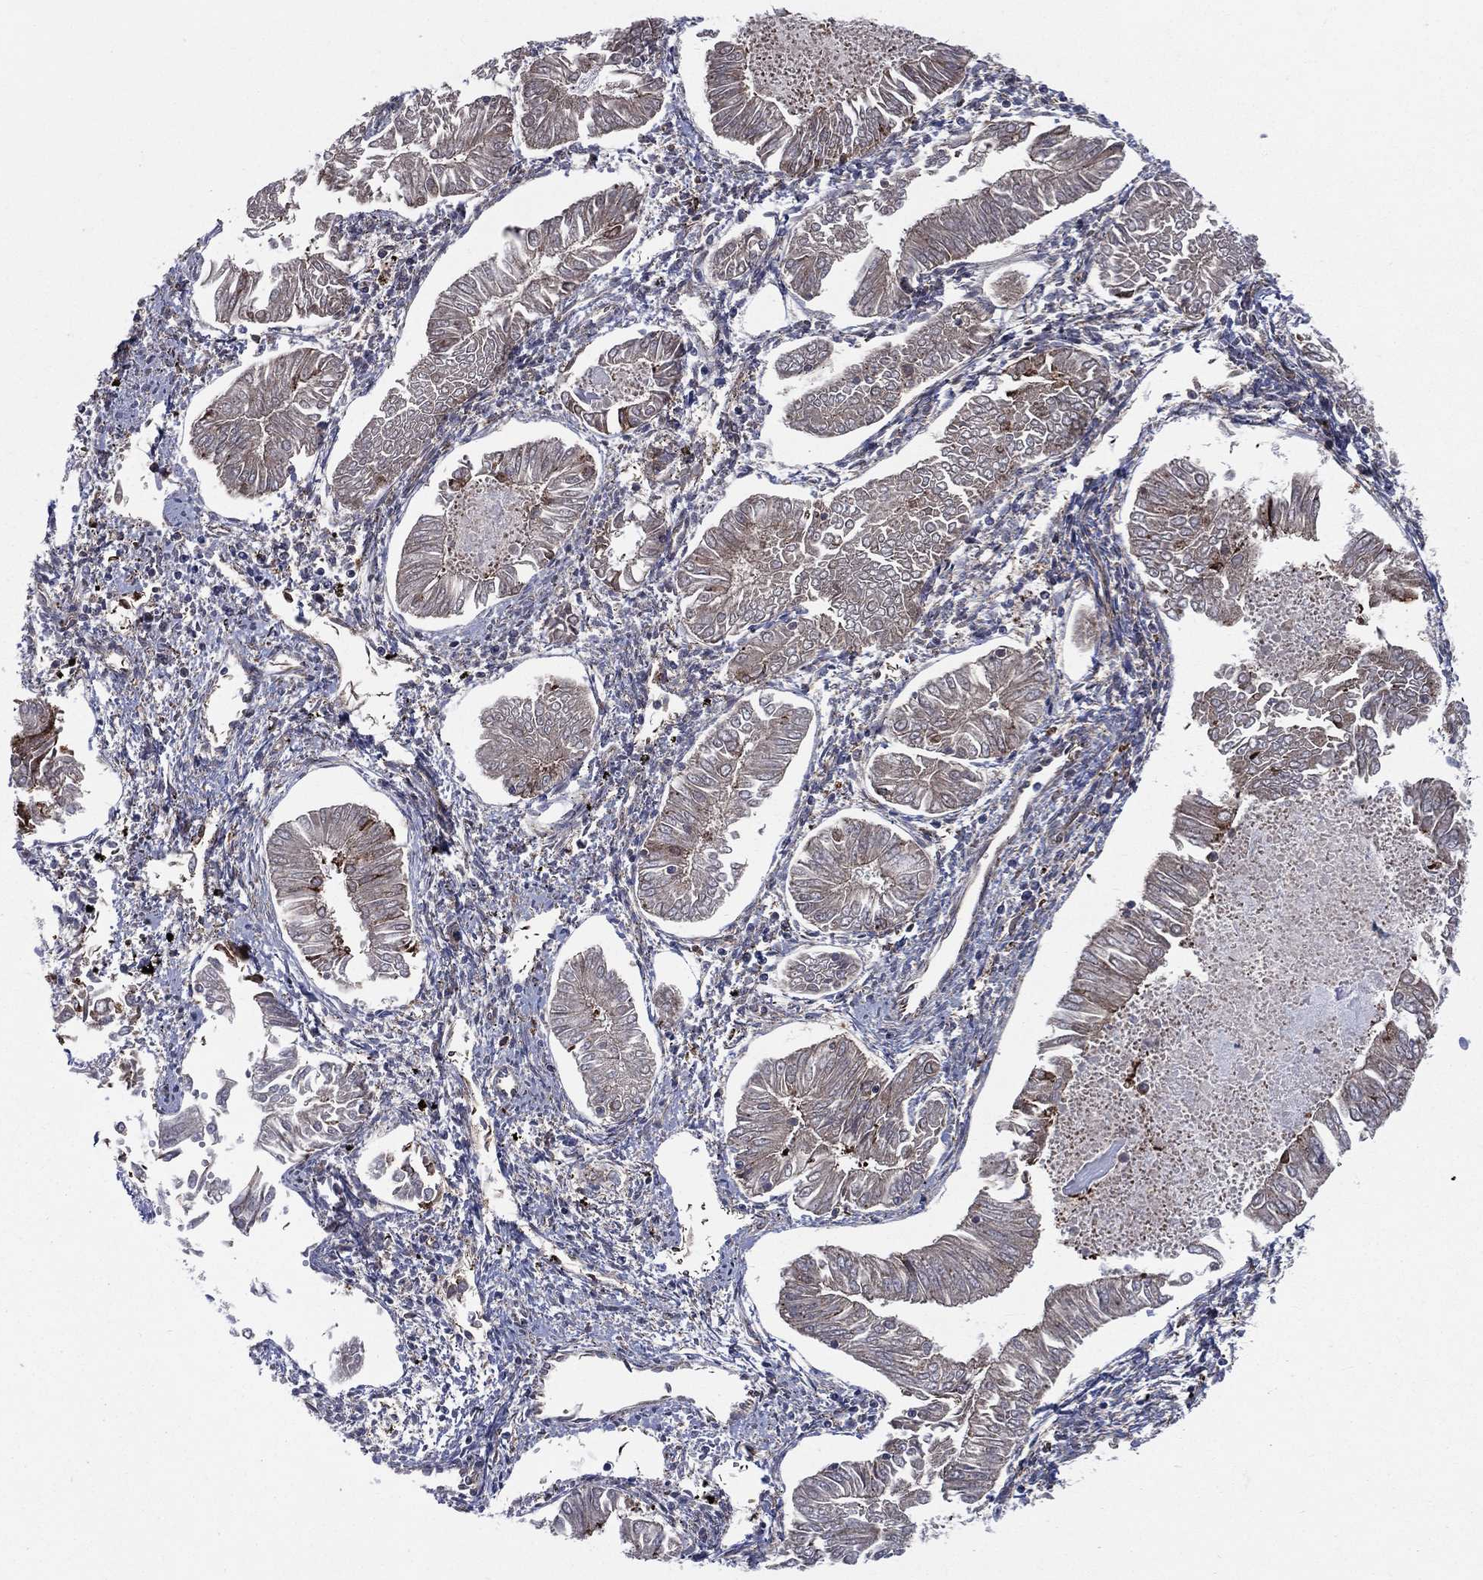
{"staining": {"intensity": "weak", "quantity": ">75%", "location": "cytoplasmic/membranous"}, "tissue": "endometrial cancer", "cell_type": "Tumor cells", "image_type": "cancer", "snomed": [{"axis": "morphology", "description": "Adenocarcinoma, NOS"}, {"axis": "topography", "description": "Endometrium"}], "caption": "Human adenocarcinoma (endometrial) stained for a protein (brown) demonstrates weak cytoplasmic/membranous positive staining in about >75% of tumor cells.", "gene": "CCDC159", "patient": {"sex": "female", "age": 53}}